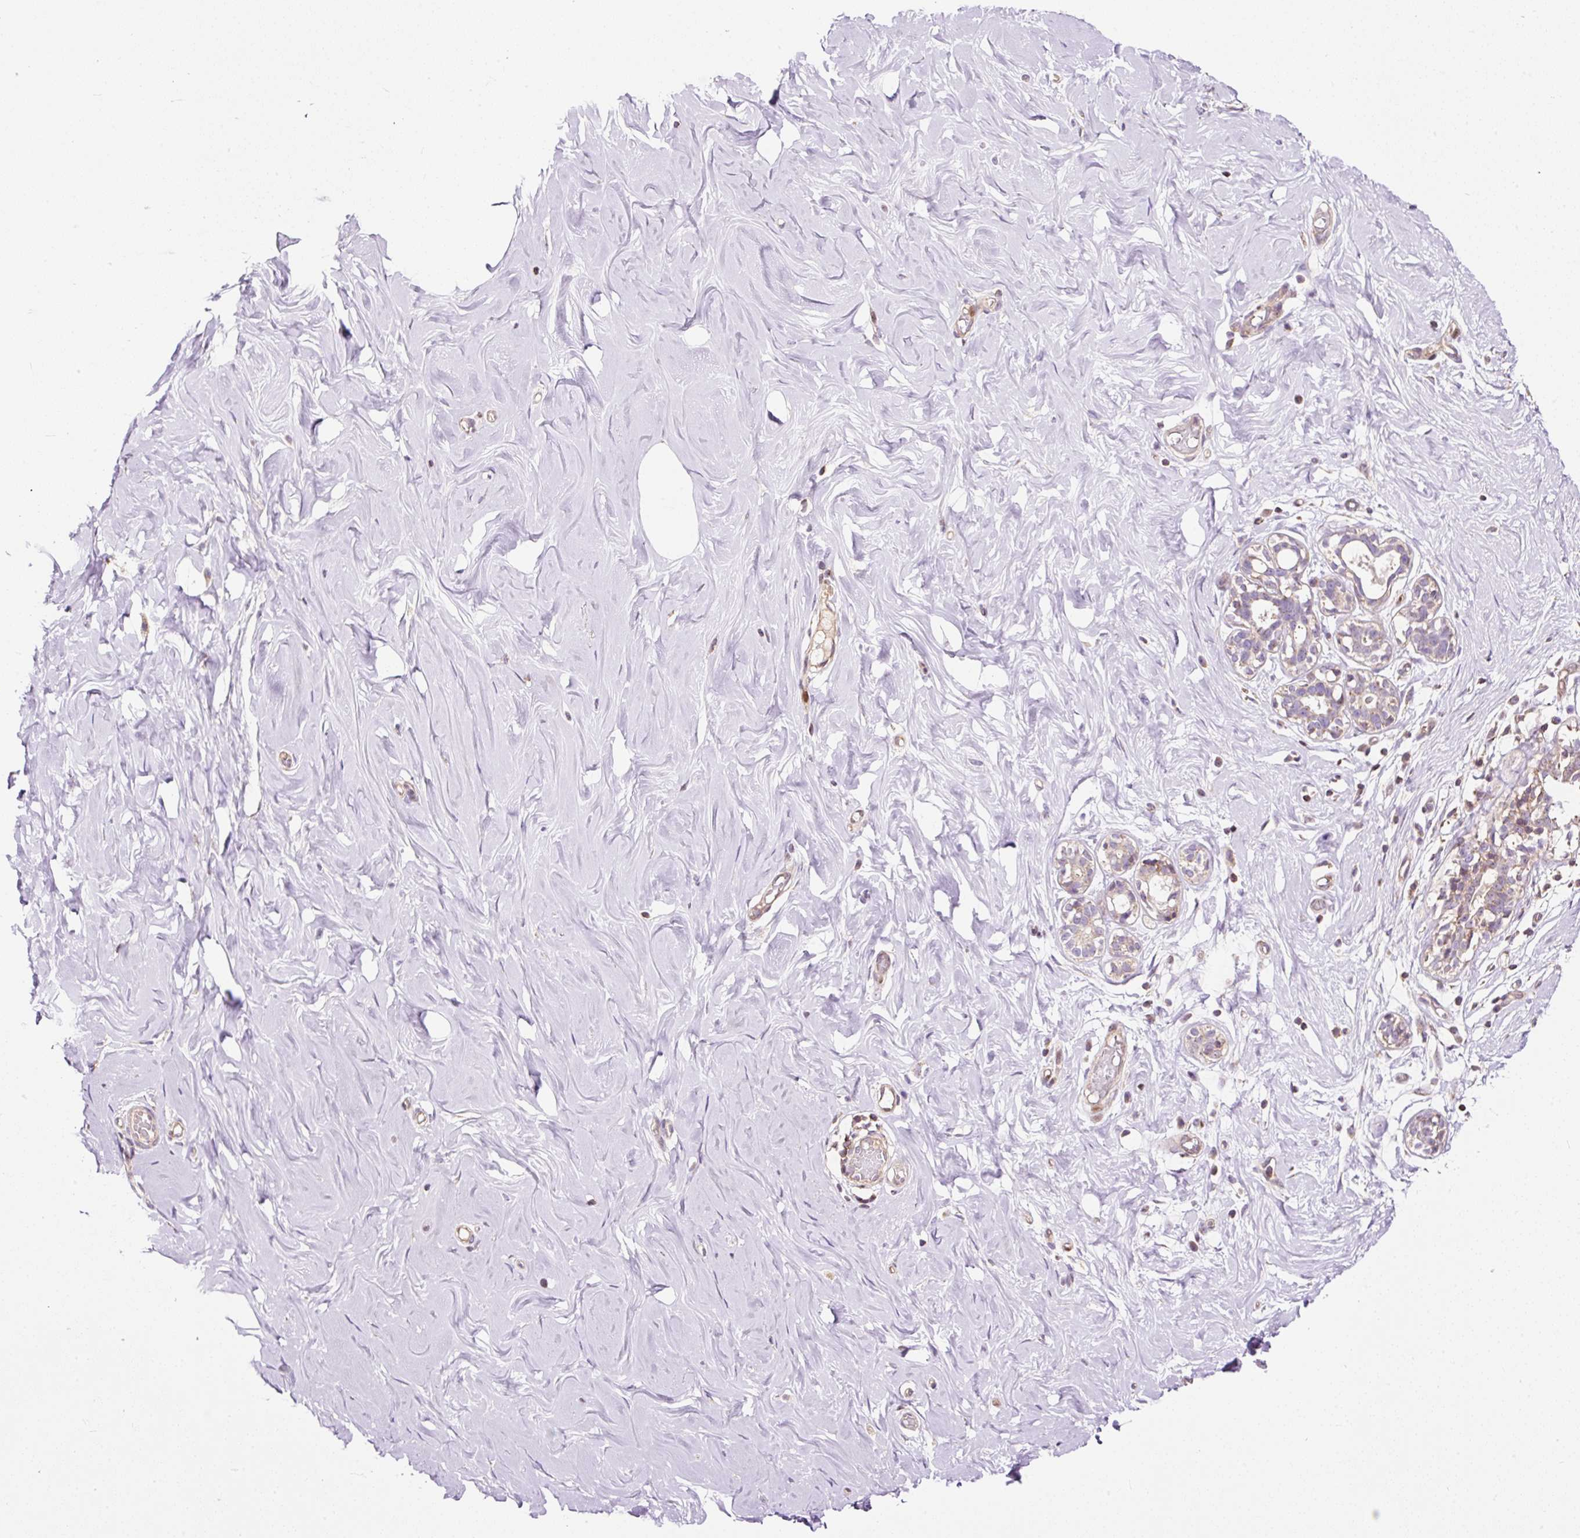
{"staining": {"intensity": "negative", "quantity": "none", "location": "none"}, "tissue": "breast", "cell_type": "Adipocytes", "image_type": "normal", "snomed": [{"axis": "morphology", "description": "Normal tissue, NOS"}, {"axis": "topography", "description": "Breast"}], "caption": "IHC photomicrograph of normal breast: breast stained with DAB displays no significant protein staining in adipocytes.", "gene": "BOLA3", "patient": {"sex": "female", "age": 27}}